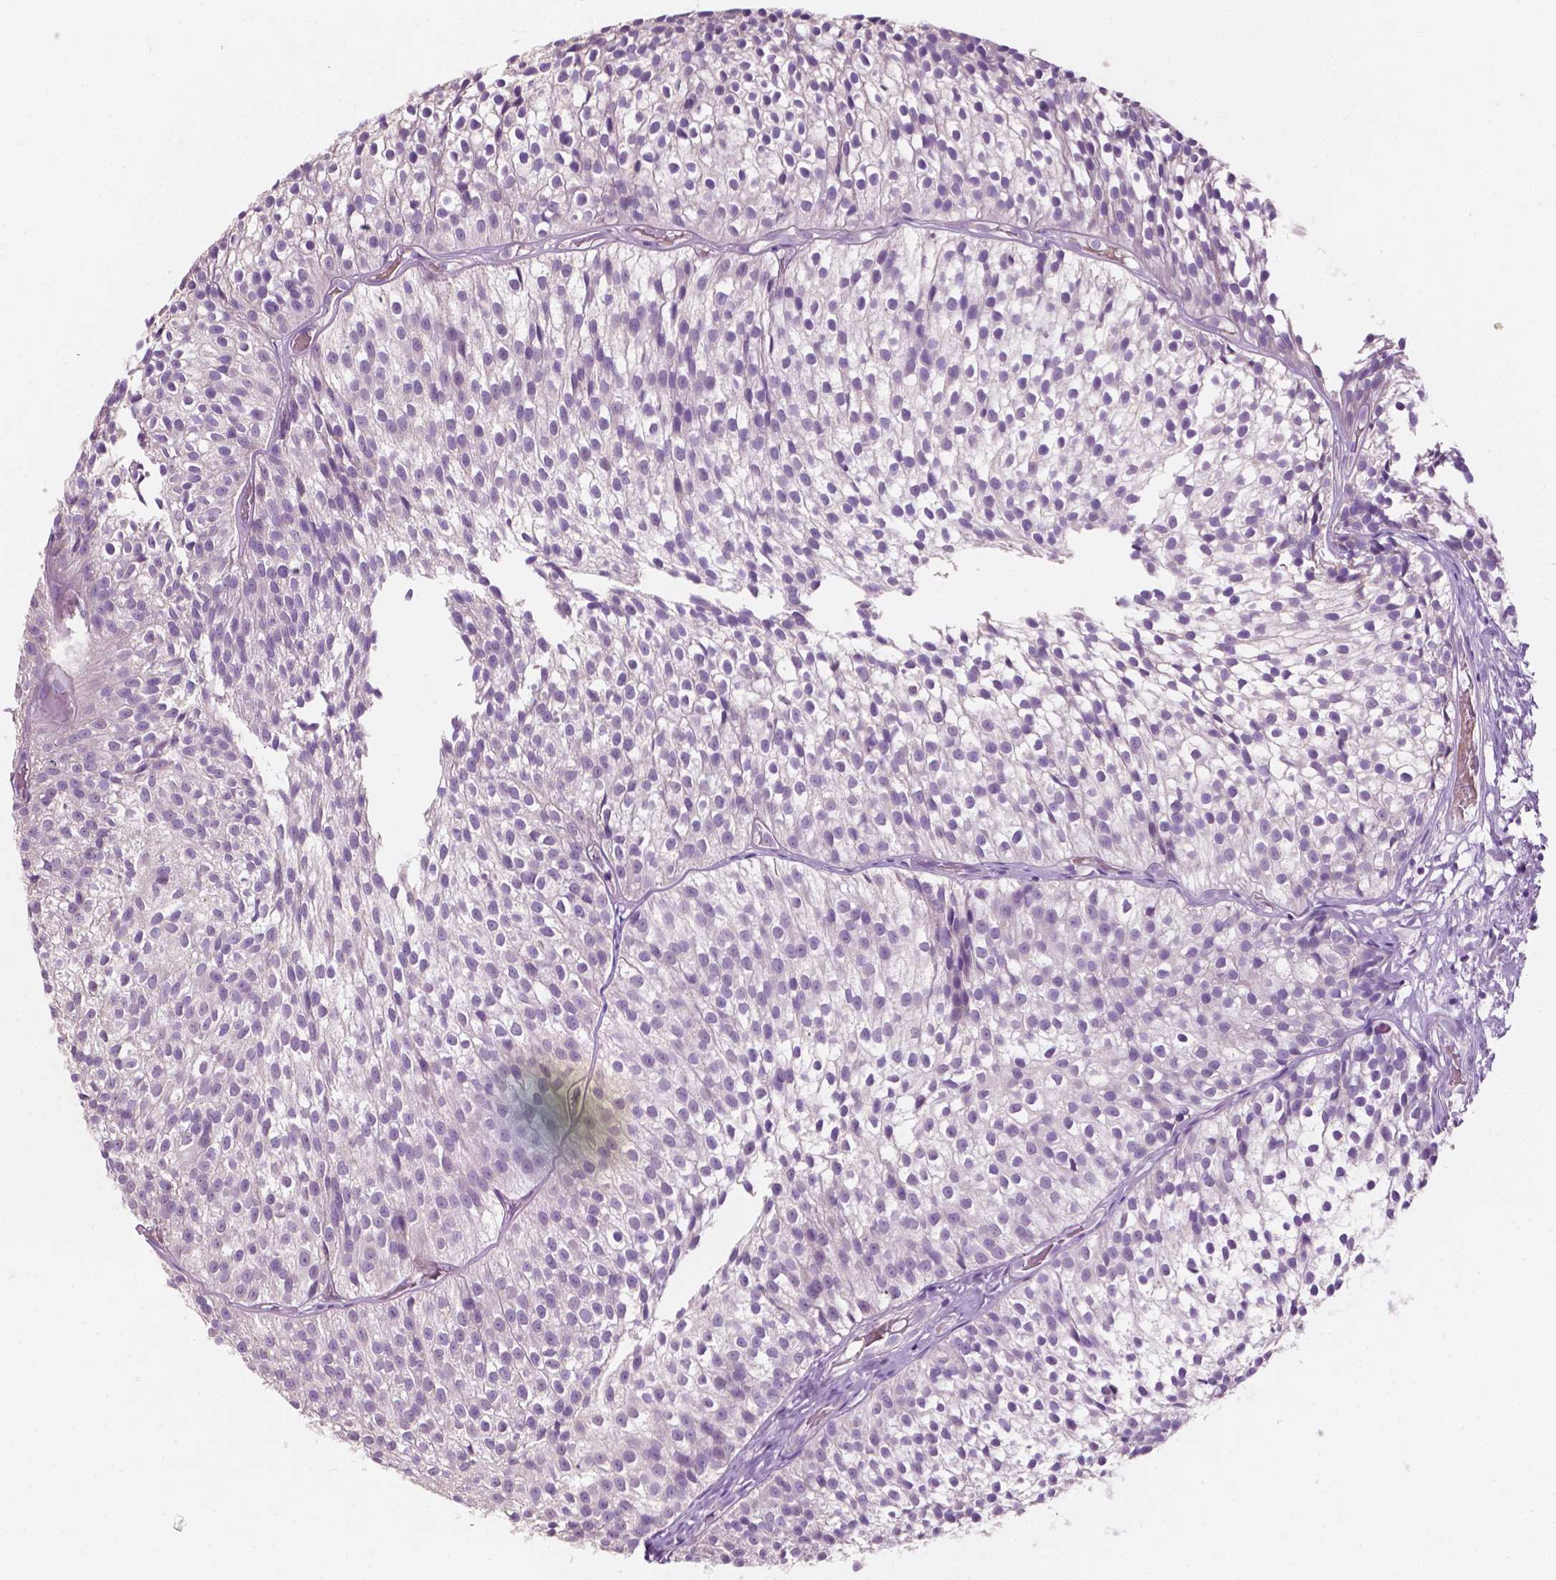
{"staining": {"intensity": "negative", "quantity": "none", "location": "none"}, "tissue": "urothelial cancer", "cell_type": "Tumor cells", "image_type": "cancer", "snomed": [{"axis": "morphology", "description": "Urothelial carcinoma, Low grade"}, {"axis": "topography", "description": "Urinary bladder"}], "caption": "An immunohistochemistry (IHC) image of urothelial cancer is shown. There is no staining in tumor cells of urothelial cancer.", "gene": "NDUFS1", "patient": {"sex": "male", "age": 63}}